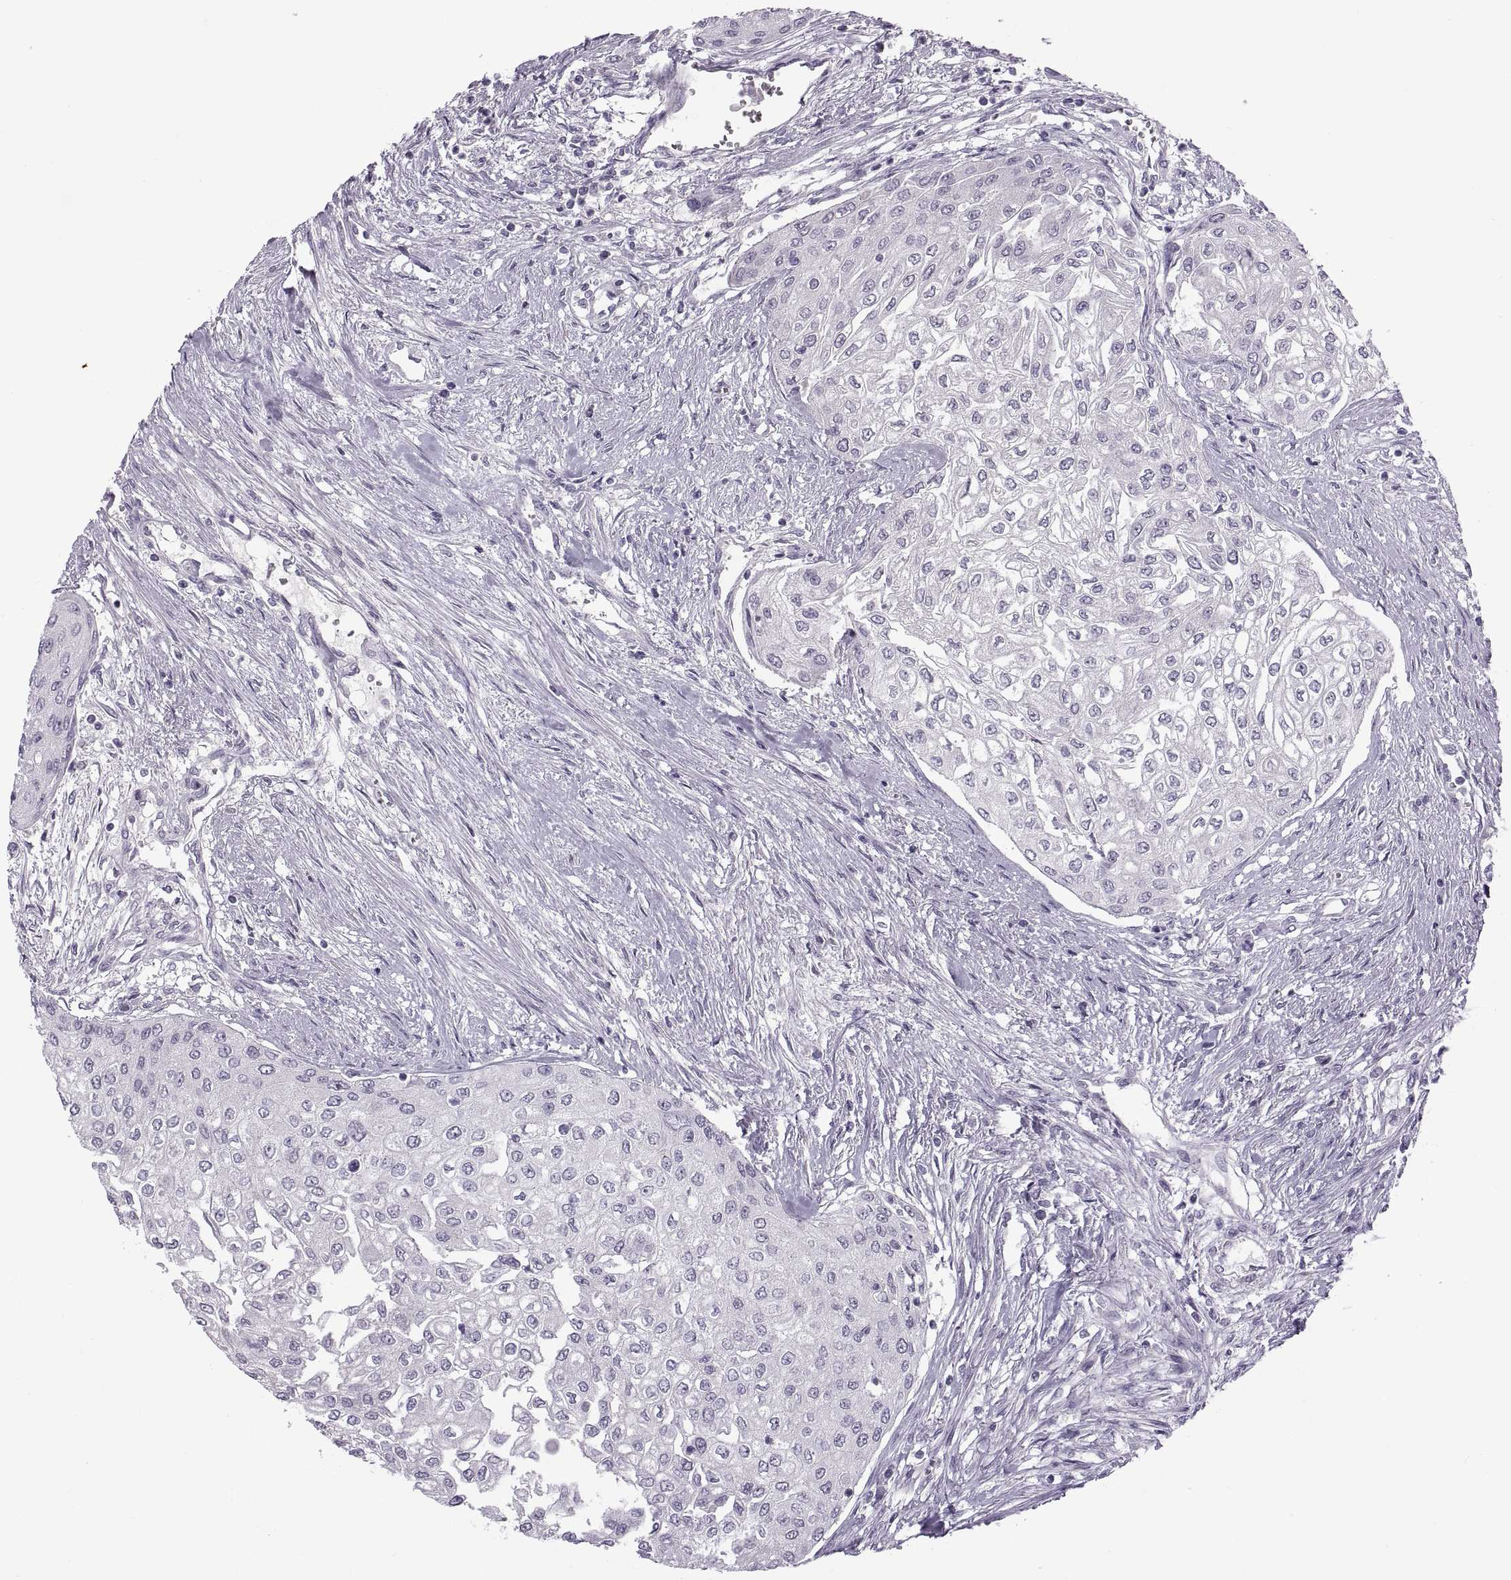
{"staining": {"intensity": "negative", "quantity": "none", "location": "none"}, "tissue": "urothelial cancer", "cell_type": "Tumor cells", "image_type": "cancer", "snomed": [{"axis": "morphology", "description": "Urothelial carcinoma, High grade"}, {"axis": "topography", "description": "Urinary bladder"}], "caption": "An immunohistochemistry (IHC) image of urothelial carcinoma (high-grade) is shown. There is no staining in tumor cells of urothelial carcinoma (high-grade).", "gene": "RSPH6A", "patient": {"sex": "male", "age": 62}}